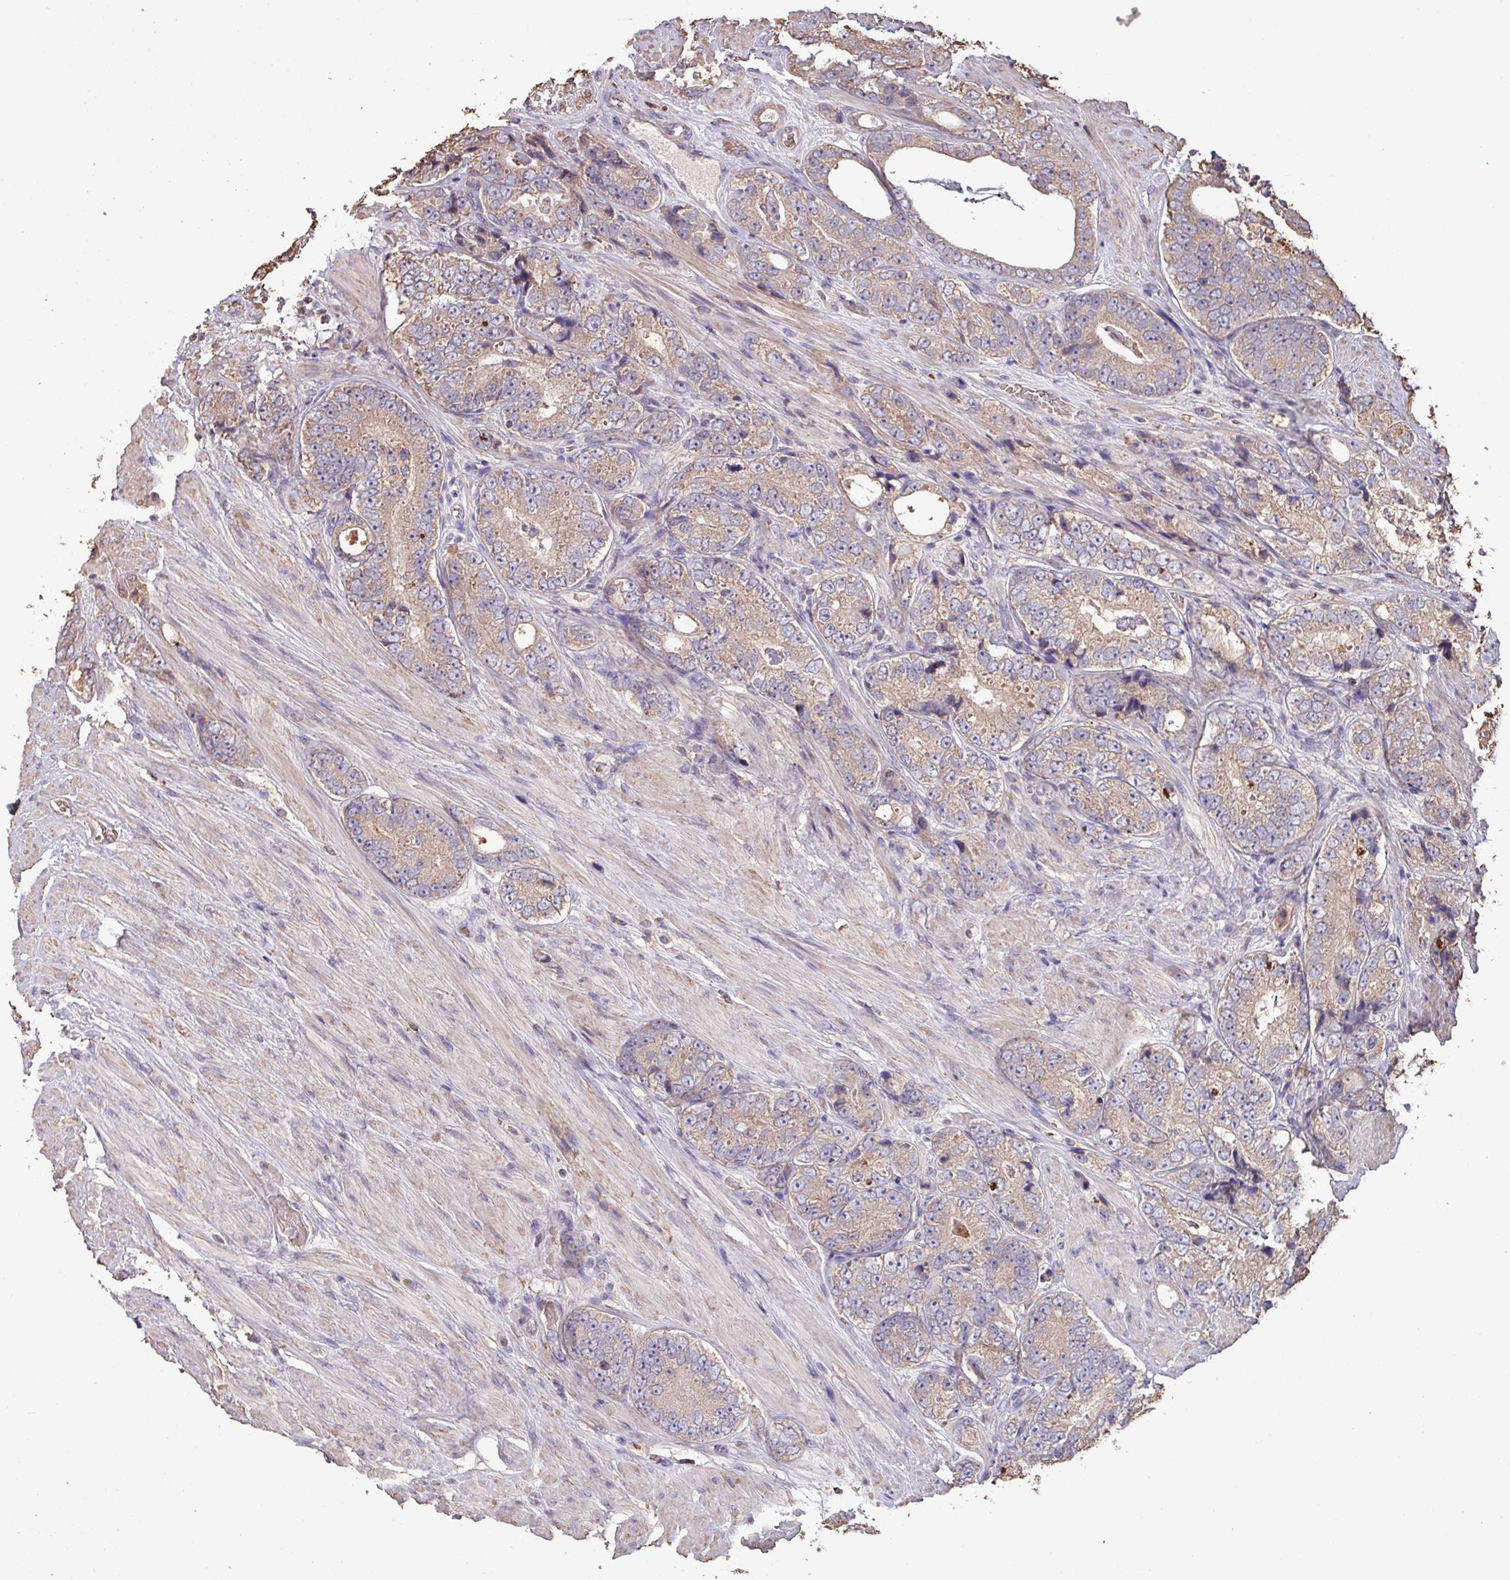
{"staining": {"intensity": "weak", "quantity": "25%-75%", "location": "cytoplasmic/membranous"}, "tissue": "prostate cancer", "cell_type": "Tumor cells", "image_type": "cancer", "snomed": [{"axis": "morphology", "description": "Adenocarcinoma, High grade"}, {"axis": "topography", "description": "Prostate"}], "caption": "Immunohistochemical staining of human high-grade adenocarcinoma (prostate) demonstrates low levels of weak cytoplasmic/membranous positivity in about 25%-75% of tumor cells.", "gene": "CAMK2B", "patient": {"sex": "male", "age": 56}}